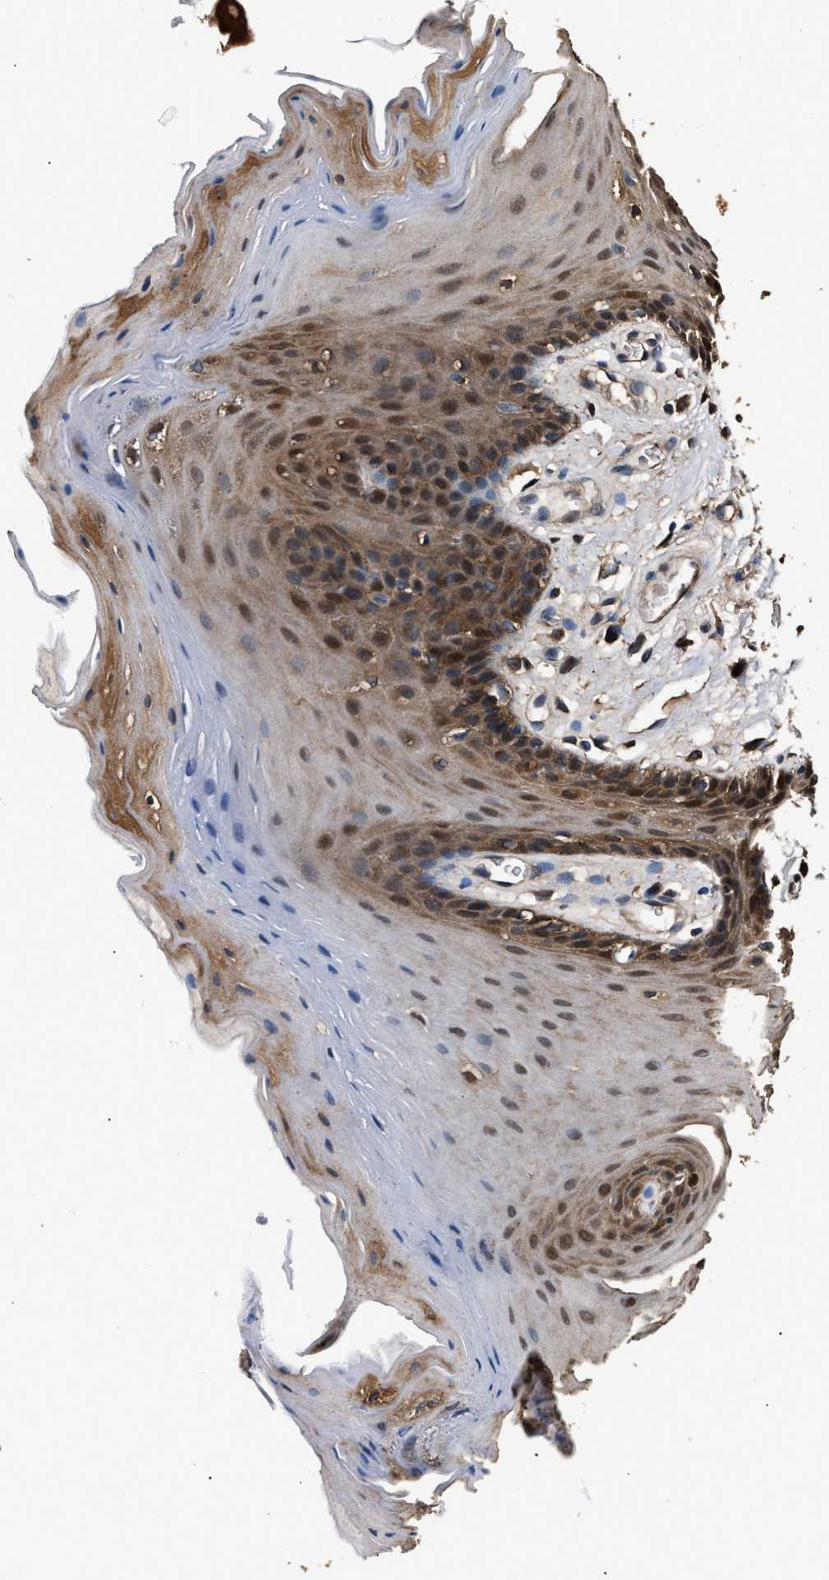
{"staining": {"intensity": "strong", "quantity": ">75%", "location": "cytoplasmic/membranous,nuclear"}, "tissue": "oral mucosa", "cell_type": "Squamous epithelial cells", "image_type": "normal", "snomed": [{"axis": "morphology", "description": "Normal tissue, NOS"}, {"axis": "morphology", "description": "Squamous cell carcinoma, NOS"}, {"axis": "topography", "description": "Oral tissue"}, {"axis": "topography", "description": "Head-Neck"}], "caption": "IHC (DAB) staining of normal human oral mucosa displays strong cytoplasmic/membranous,nuclear protein expression in about >75% of squamous epithelial cells.", "gene": "GSTP1", "patient": {"sex": "male", "age": 71}}